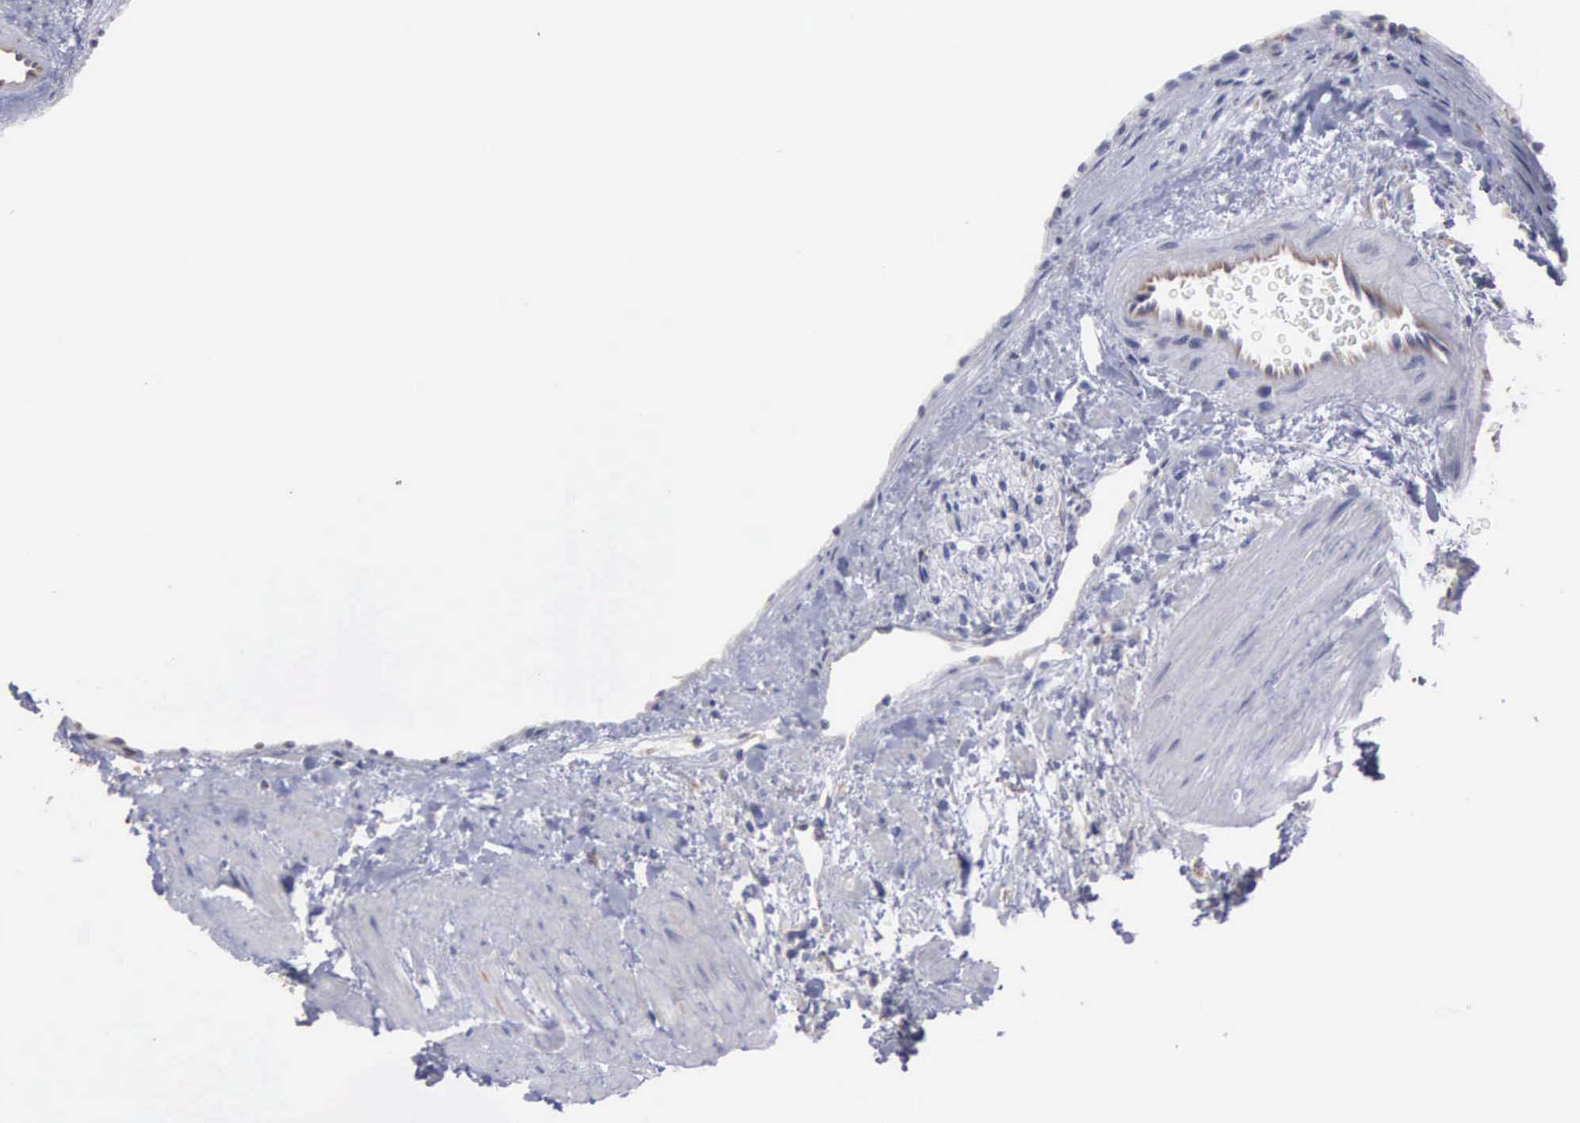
{"staining": {"intensity": "negative", "quantity": "none", "location": "none"}, "tissue": "renal cancer", "cell_type": "Tumor cells", "image_type": "cancer", "snomed": [{"axis": "morphology", "description": "Adenocarcinoma, NOS"}, {"axis": "topography", "description": "Kidney"}], "caption": "There is no significant positivity in tumor cells of renal adenocarcinoma.", "gene": "LIN52", "patient": {"sex": "female", "age": 60}}